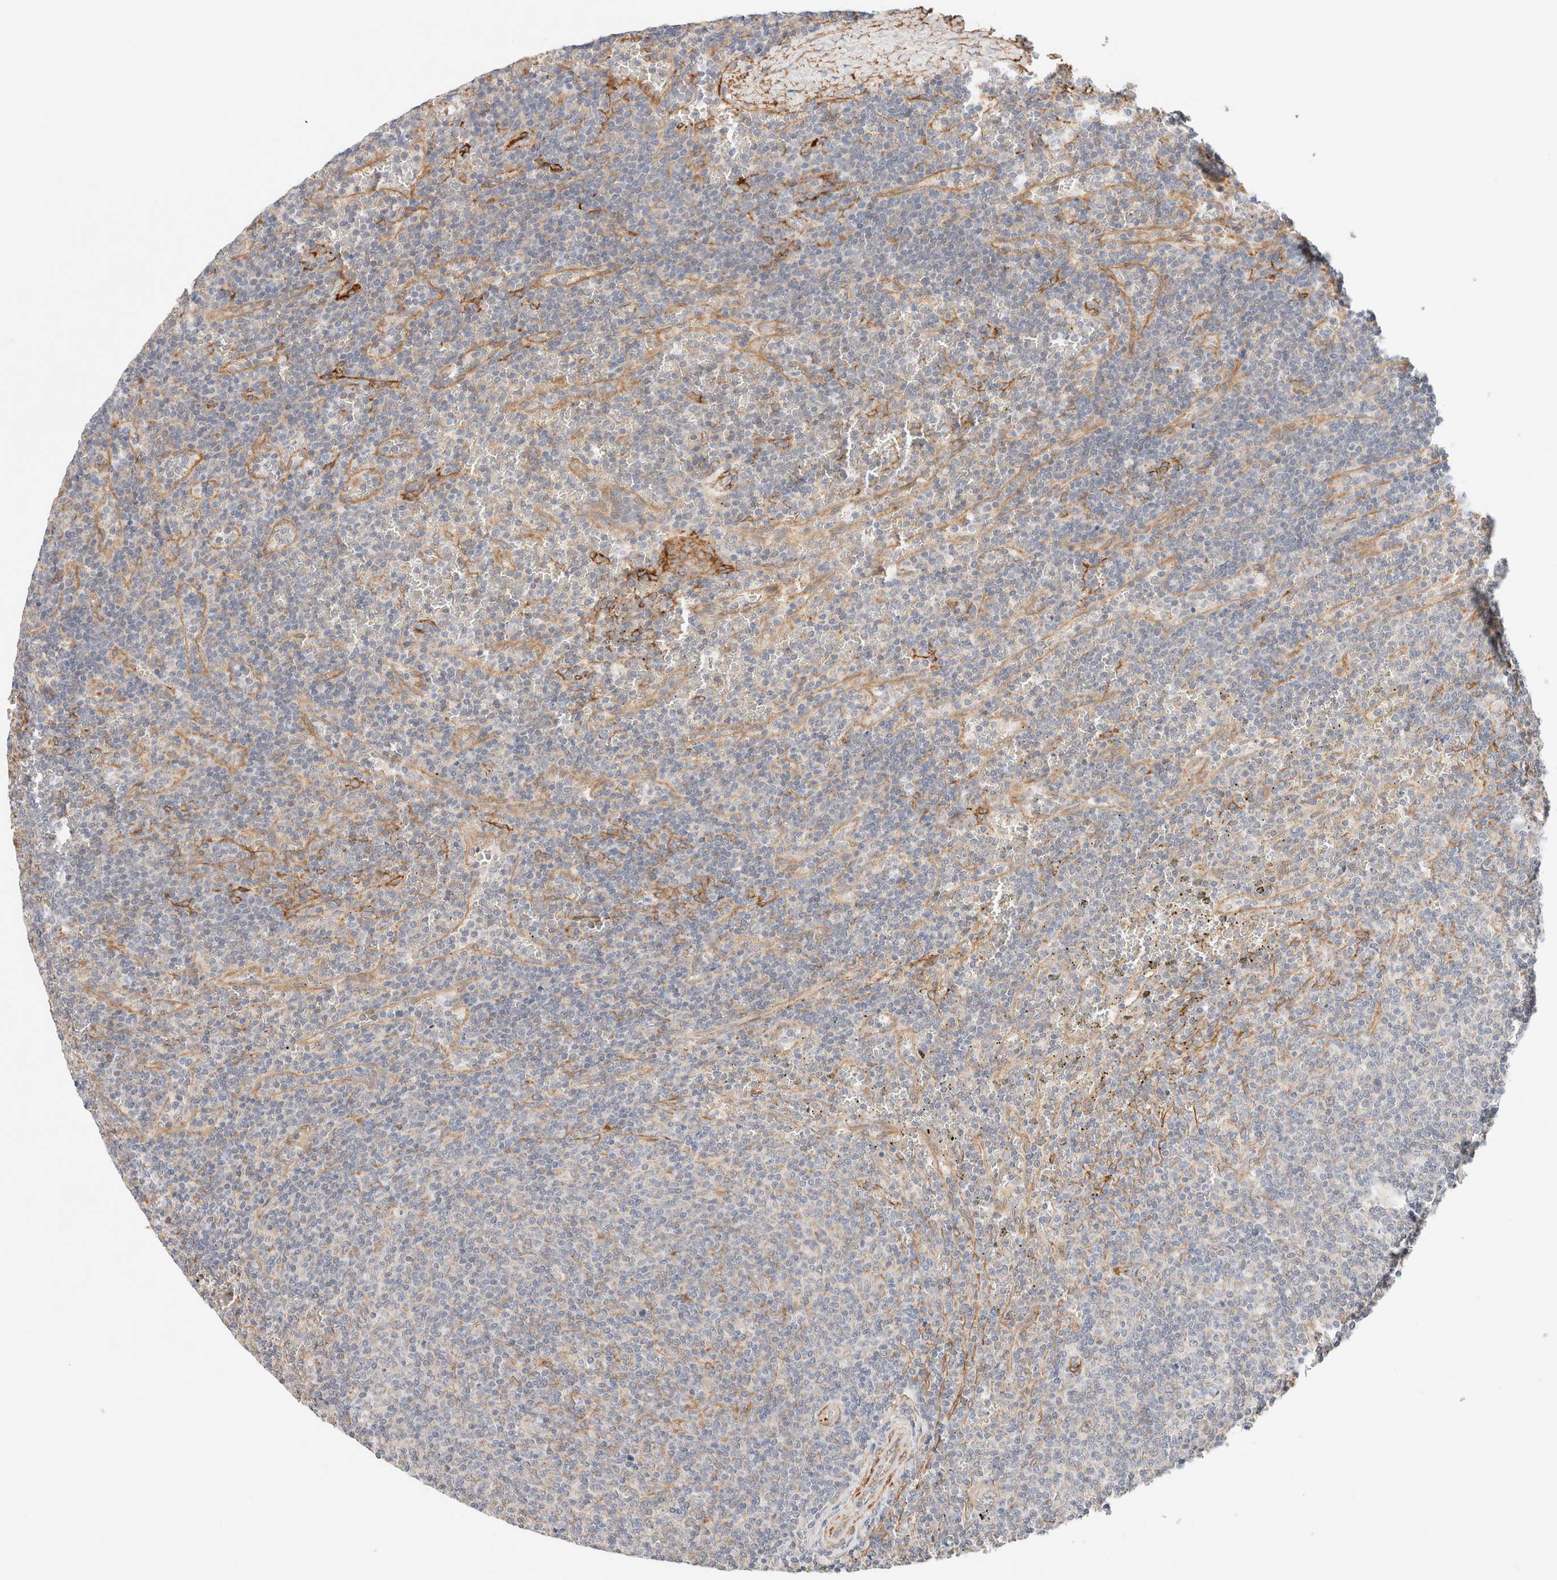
{"staining": {"intensity": "negative", "quantity": "none", "location": "none"}, "tissue": "lymphoma", "cell_type": "Tumor cells", "image_type": "cancer", "snomed": [{"axis": "morphology", "description": "Malignant lymphoma, non-Hodgkin's type, Low grade"}, {"axis": "topography", "description": "Spleen"}], "caption": "The immunohistochemistry (IHC) histopathology image has no significant positivity in tumor cells of lymphoma tissue. The staining was performed using DAB to visualize the protein expression in brown, while the nuclei were stained in blue with hematoxylin (Magnification: 20x).", "gene": "RRP15", "patient": {"sex": "female", "age": 50}}